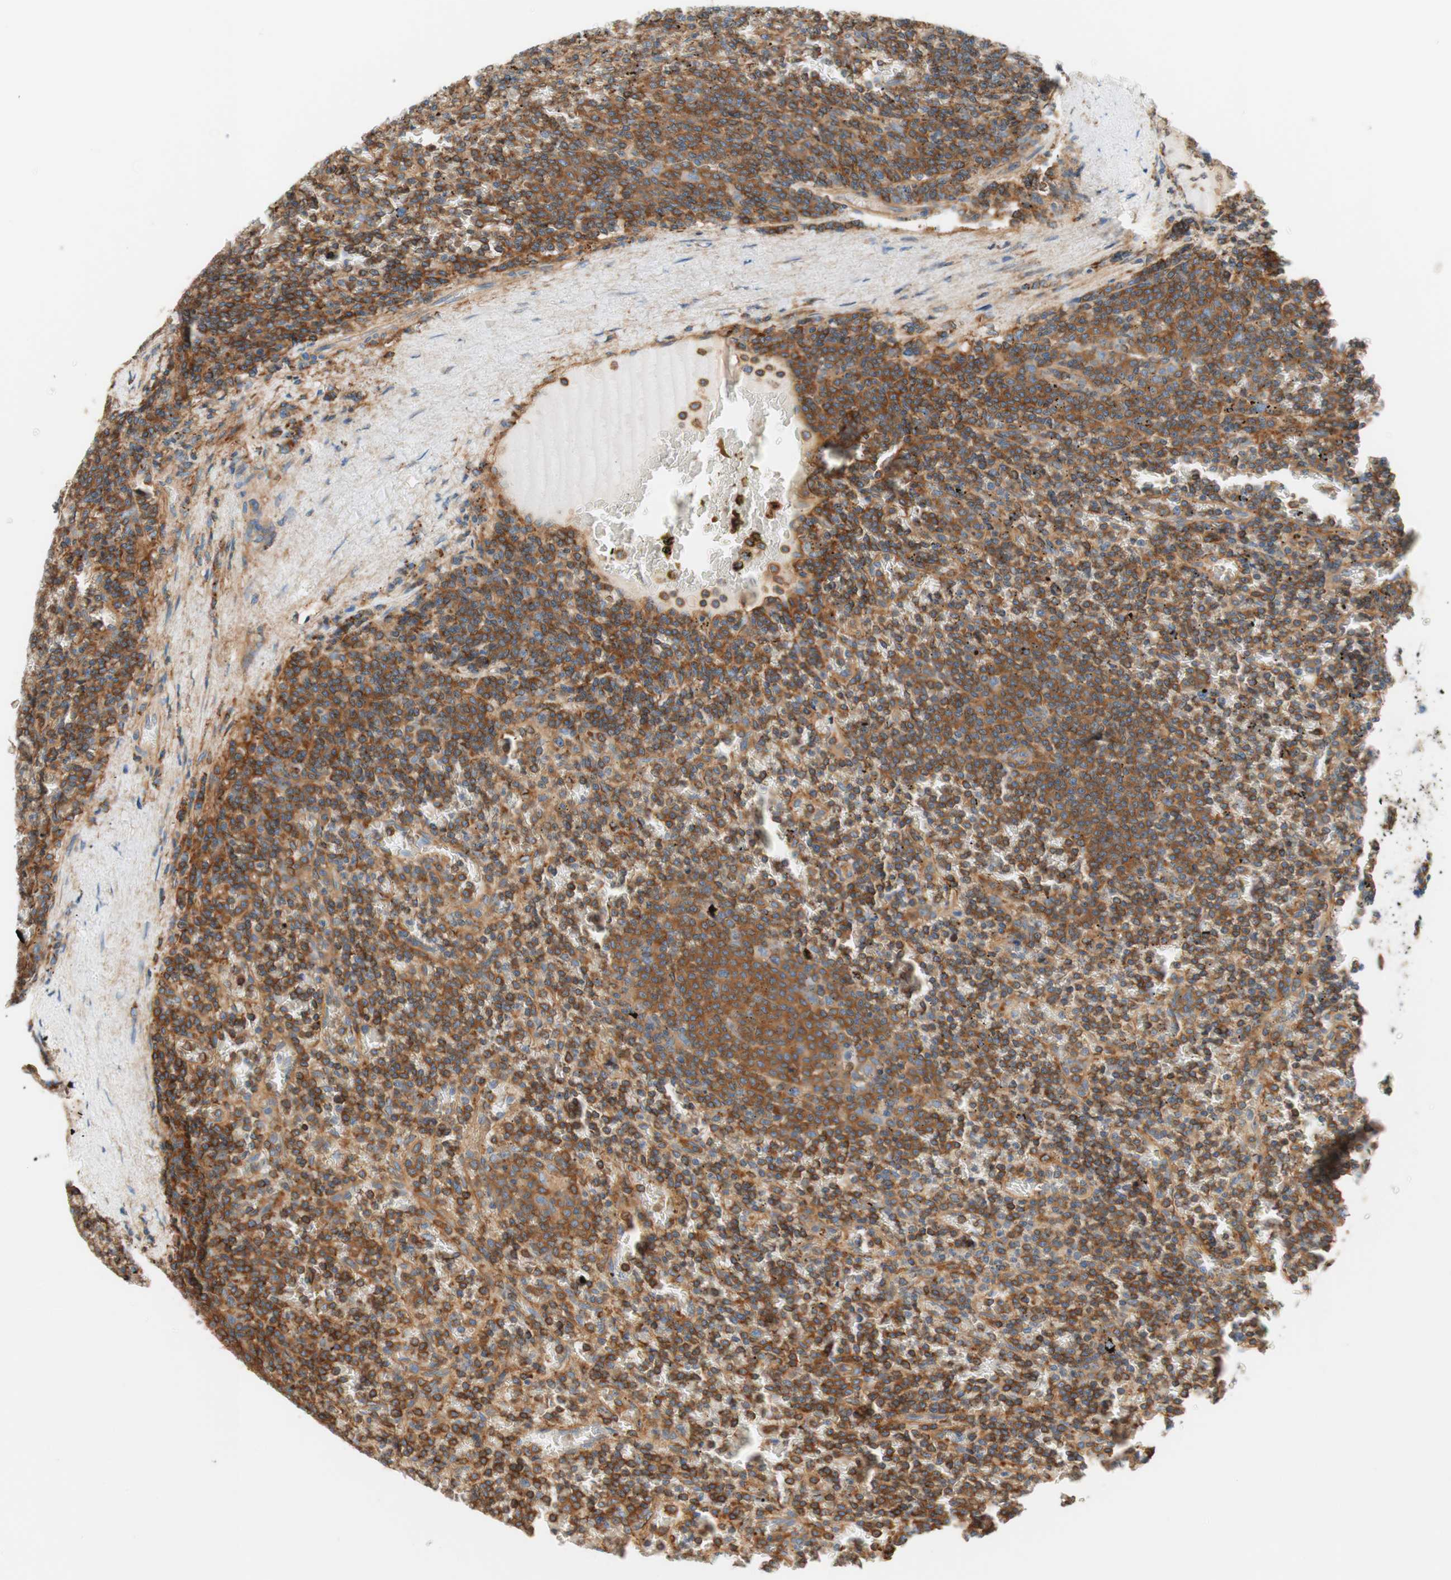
{"staining": {"intensity": "moderate", "quantity": ">75%", "location": "cytoplasmic/membranous"}, "tissue": "lymphoma", "cell_type": "Tumor cells", "image_type": "cancer", "snomed": [{"axis": "morphology", "description": "Malignant lymphoma, non-Hodgkin's type, Low grade"}, {"axis": "topography", "description": "Spleen"}], "caption": "About >75% of tumor cells in human low-grade malignant lymphoma, non-Hodgkin's type show moderate cytoplasmic/membranous protein positivity as visualized by brown immunohistochemical staining.", "gene": "VPS26A", "patient": {"sex": "female", "age": 77}}